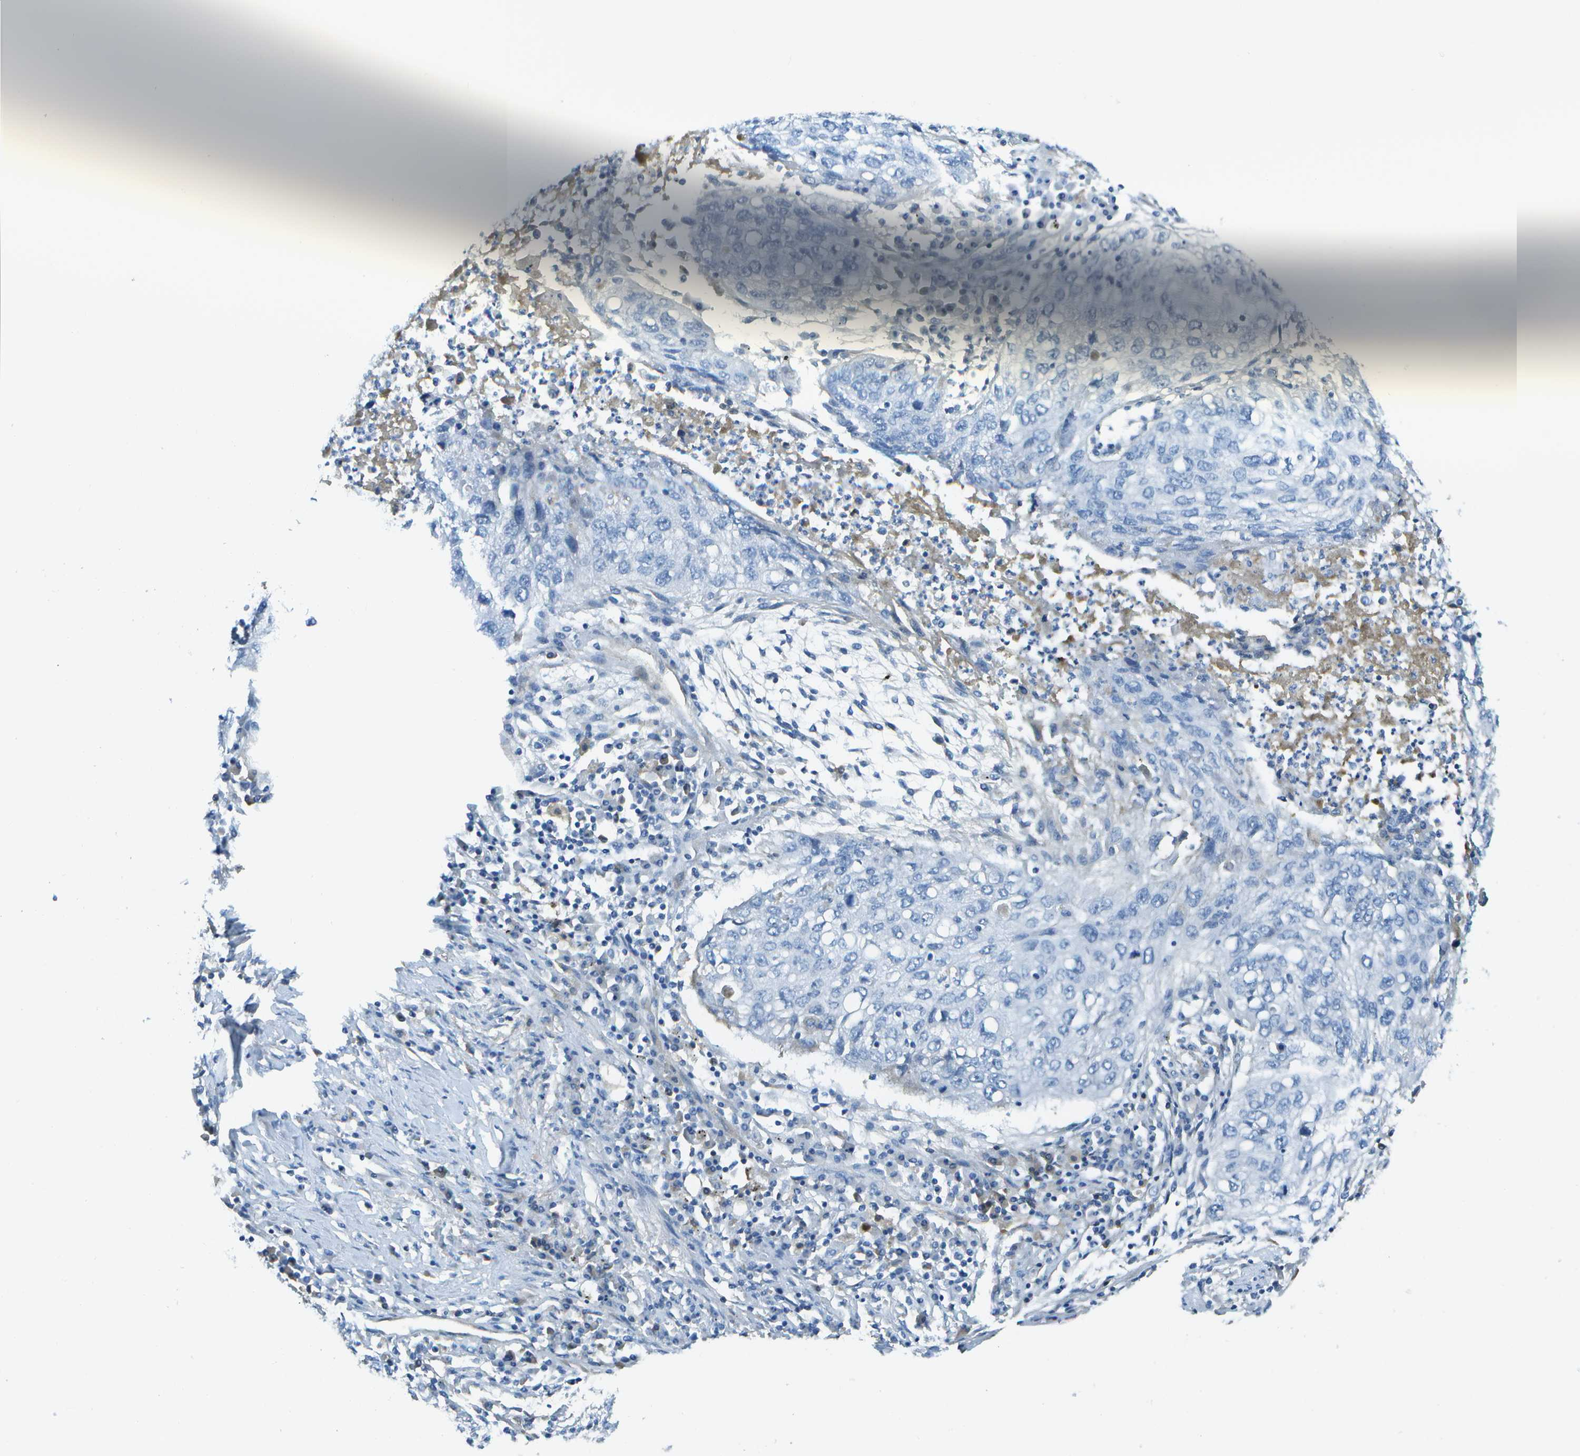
{"staining": {"intensity": "negative", "quantity": "none", "location": "none"}, "tissue": "lung cancer", "cell_type": "Tumor cells", "image_type": "cancer", "snomed": [{"axis": "morphology", "description": "Squamous cell carcinoma, NOS"}, {"axis": "topography", "description": "Lung"}], "caption": "Histopathology image shows no significant protein expression in tumor cells of lung cancer.", "gene": "C1S", "patient": {"sex": "female", "age": 63}}